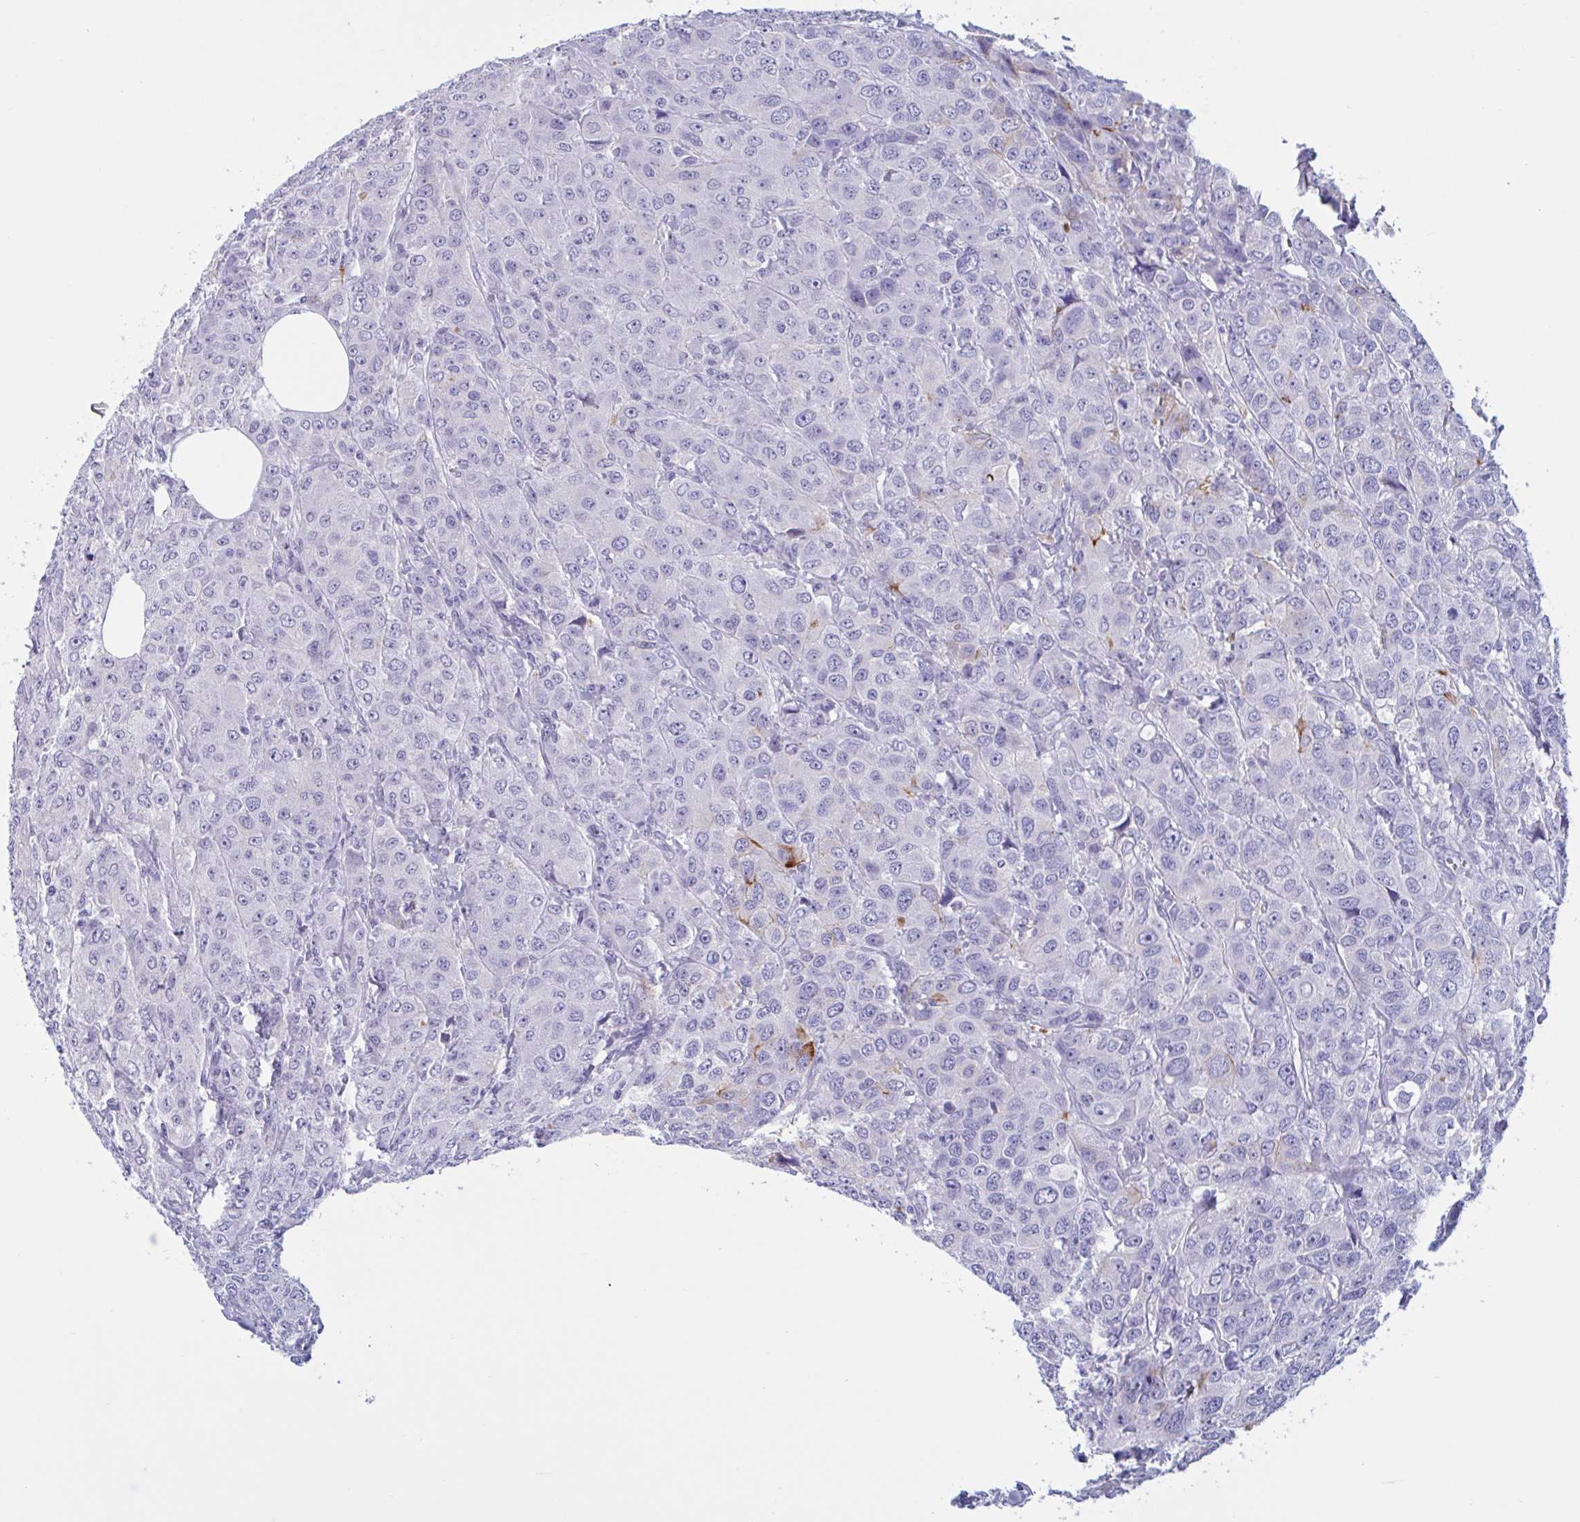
{"staining": {"intensity": "negative", "quantity": "none", "location": "none"}, "tissue": "breast cancer", "cell_type": "Tumor cells", "image_type": "cancer", "snomed": [{"axis": "morphology", "description": "Duct carcinoma"}, {"axis": "topography", "description": "Breast"}], "caption": "Immunohistochemistry of infiltrating ductal carcinoma (breast) exhibits no staining in tumor cells.", "gene": "MS4A14", "patient": {"sex": "female", "age": 43}}